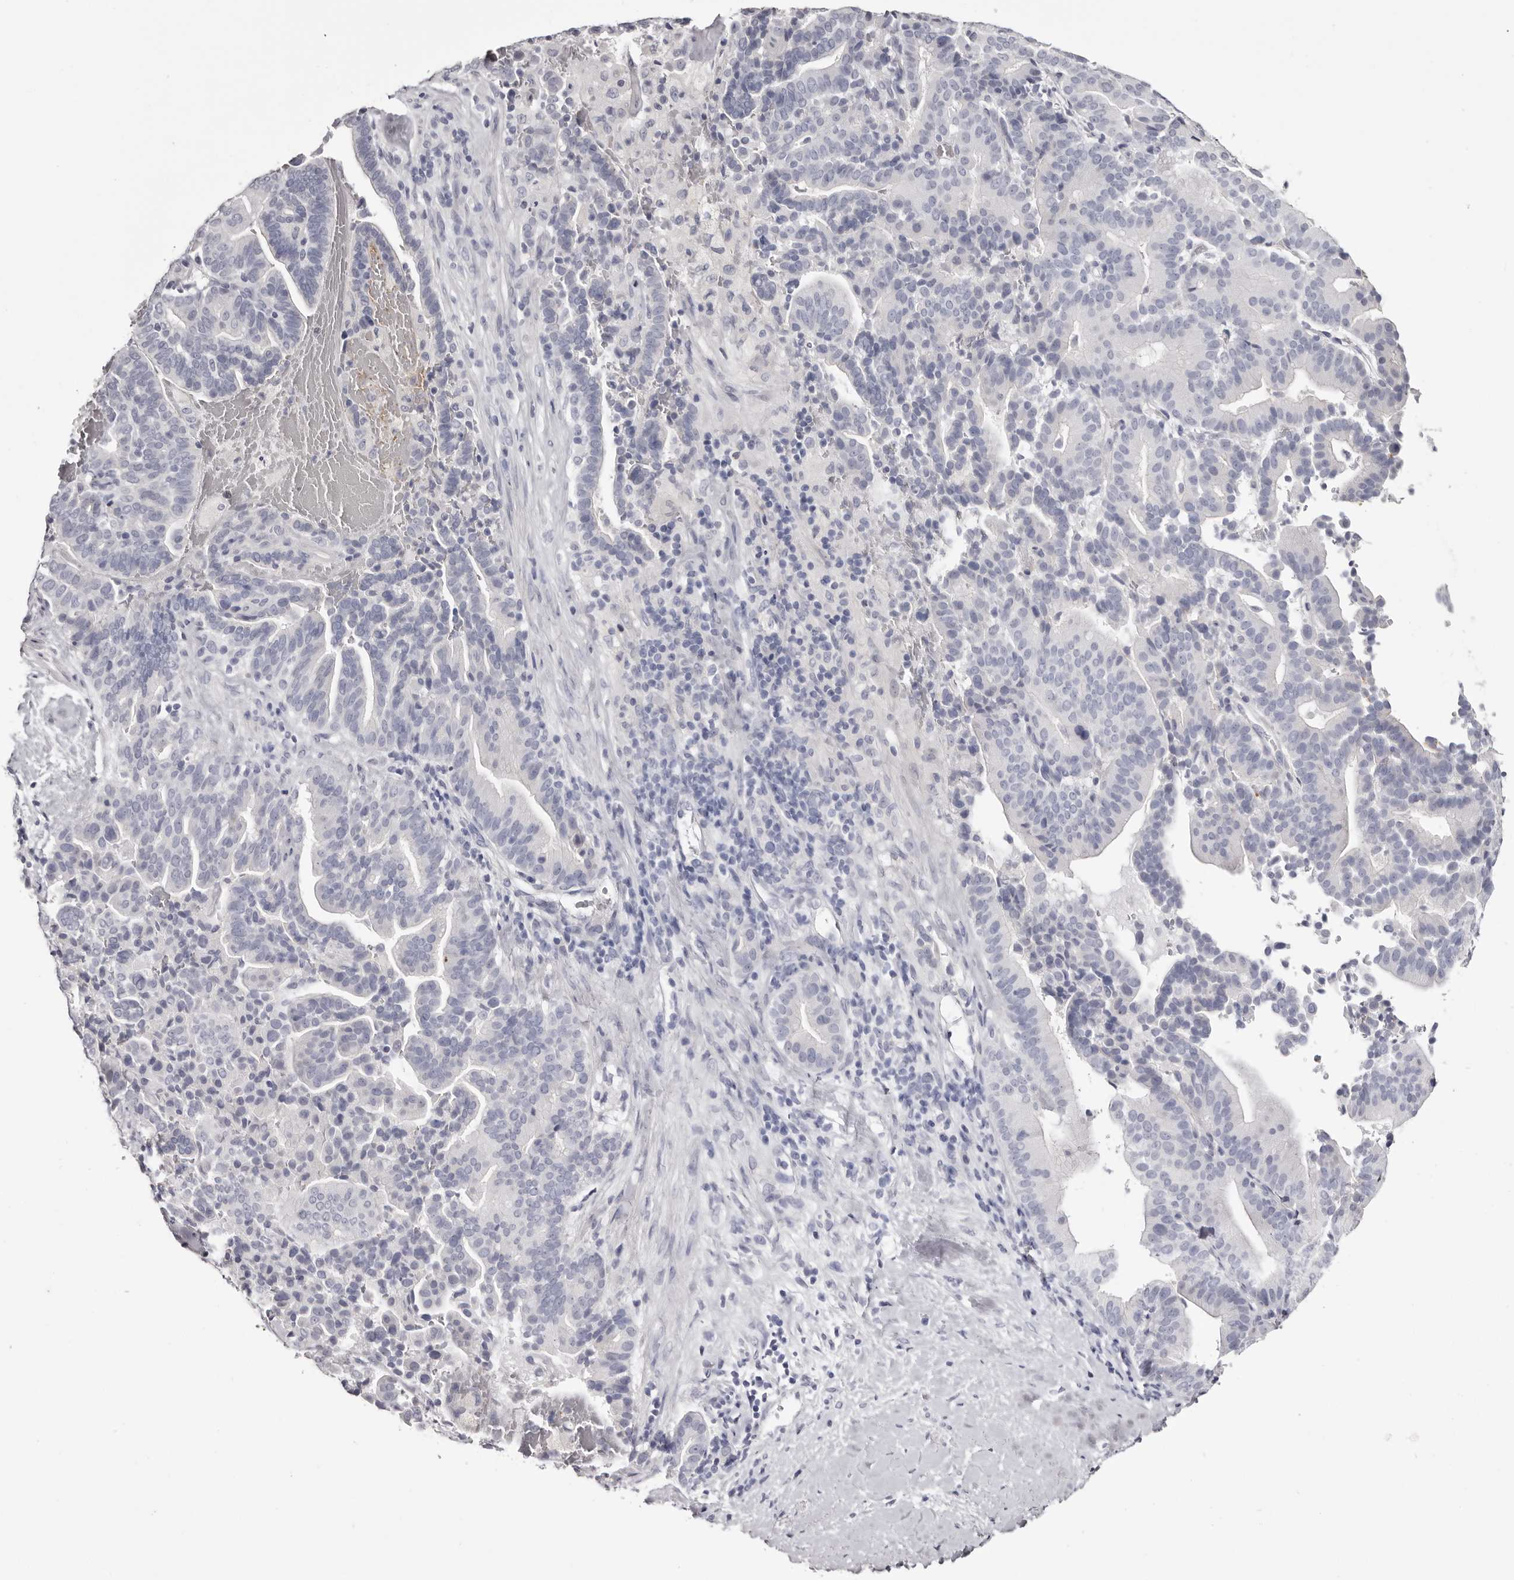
{"staining": {"intensity": "negative", "quantity": "none", "location": "none"}, "tissue": "liver cancer", "cell_type": "Tumor cells", "image_type": "cancer", "snomed": [{"axis": "morphology", "description": "Cholangiocarcinoma"}, {"axis": "topography", "description": "Liver"}], "caption": "A high-resolution micrograph shows immunohistochemistry staining of liver cancer (cholangiocarcinoma), which demonstrates no significant staining in tumor cells.", "gene": "CA6", "patient": {"sex": "female", "age": 75}}